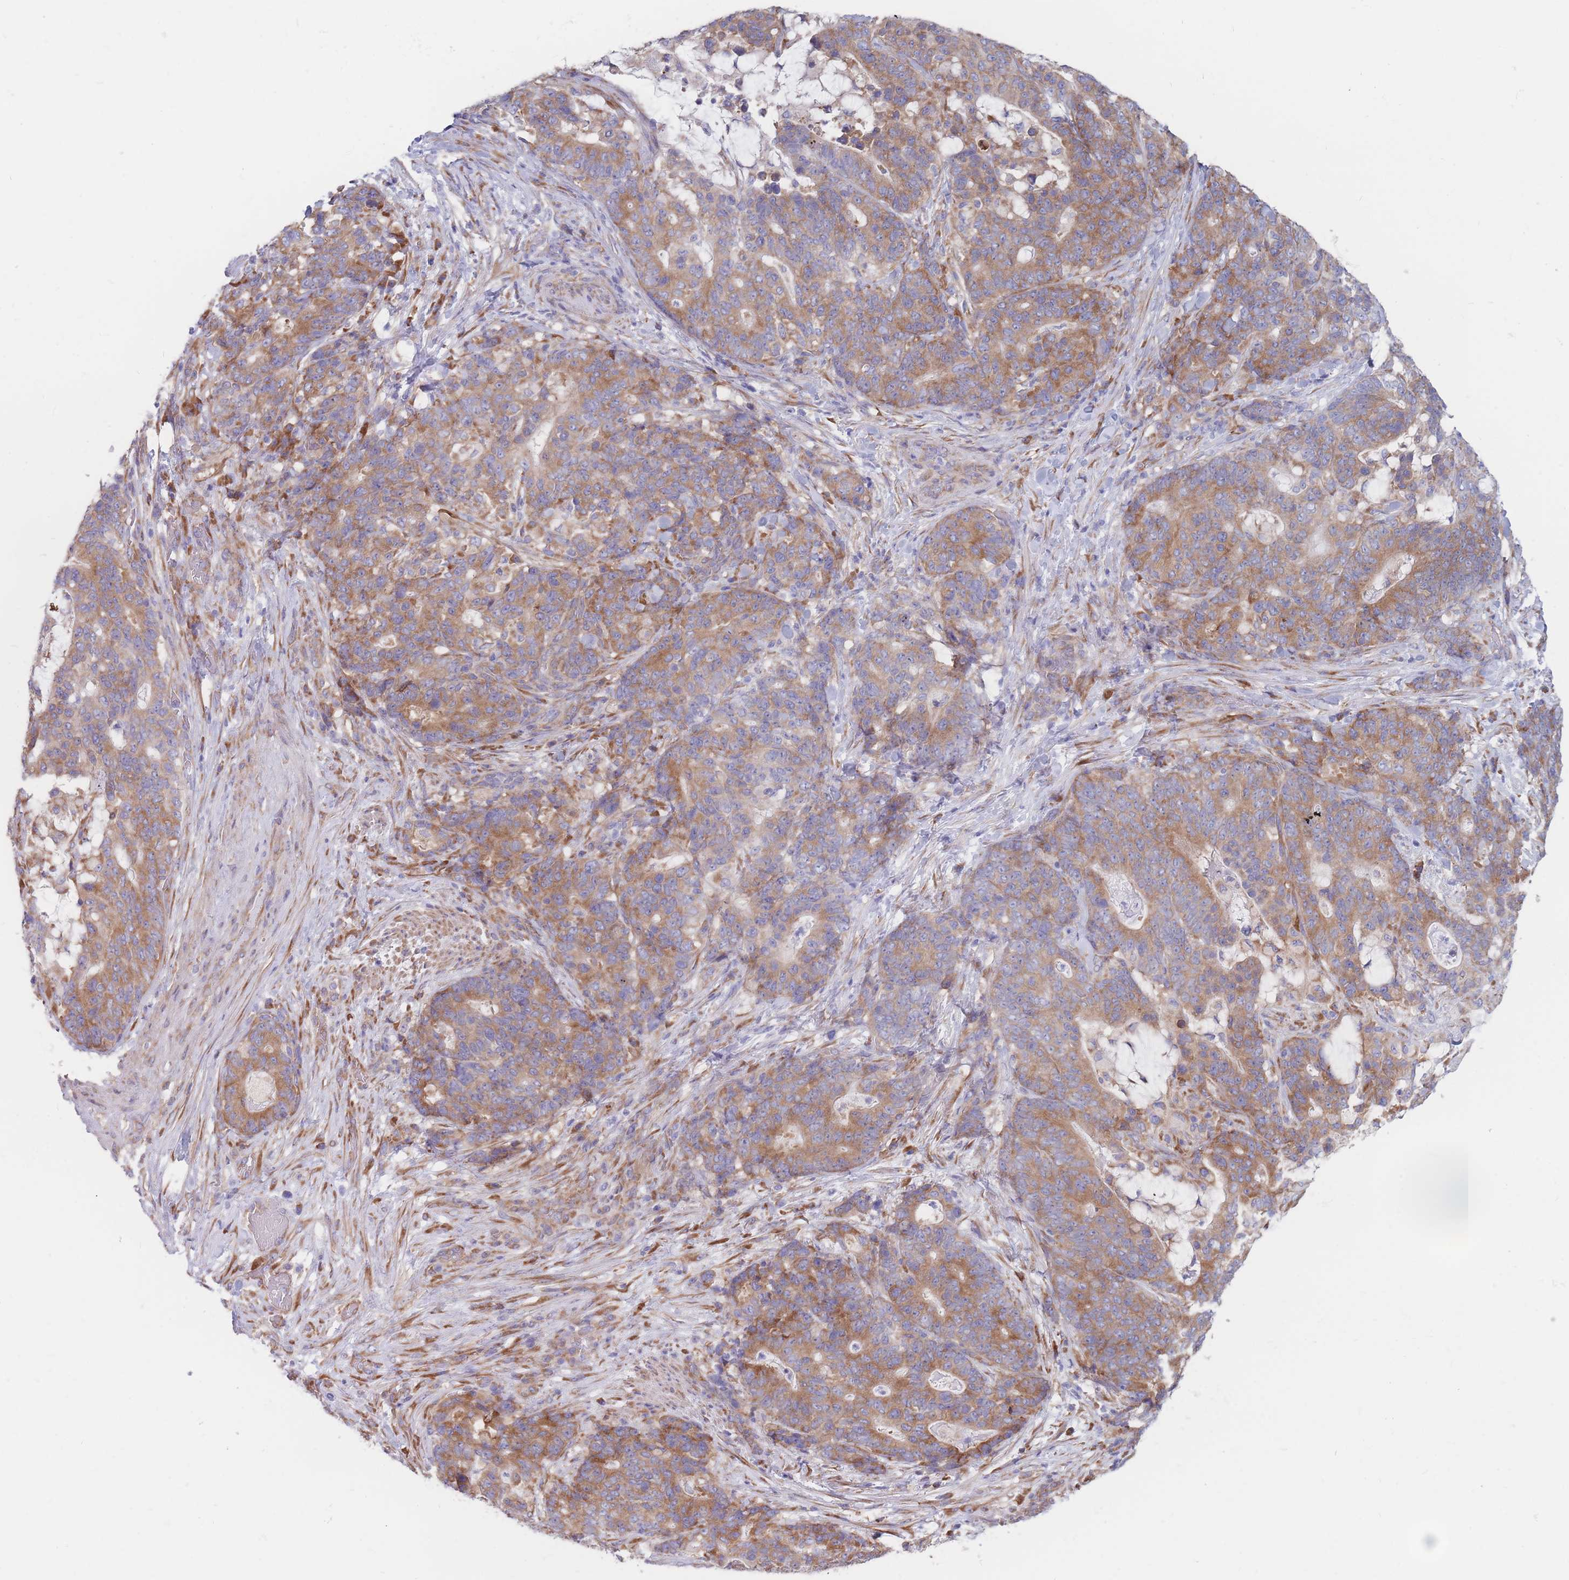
{"staining": {"intensity": "moderate", "quantity": ">75%", "location": "cytoplasmic/membranous"}, "tissue": "stomach cancer", "cell_type": "Tumor cells", "image_type": "cancer", "snomed": [{"axis": "morphology", "description": "Normal tissue, NOS"}, {"axis": "morphology", "description": "Adenocarcinoma, NOS"}, {"axis": "topography", "description": "Stomach"}], "caption": "Immunohistochemical staining of stomach cancer exhibits medium levels of moderate cytoplasmic/membranous expression in about >75% of tumor cells.", "gene": "RPL8", "patient": {"sex": "female", "age": 64}}